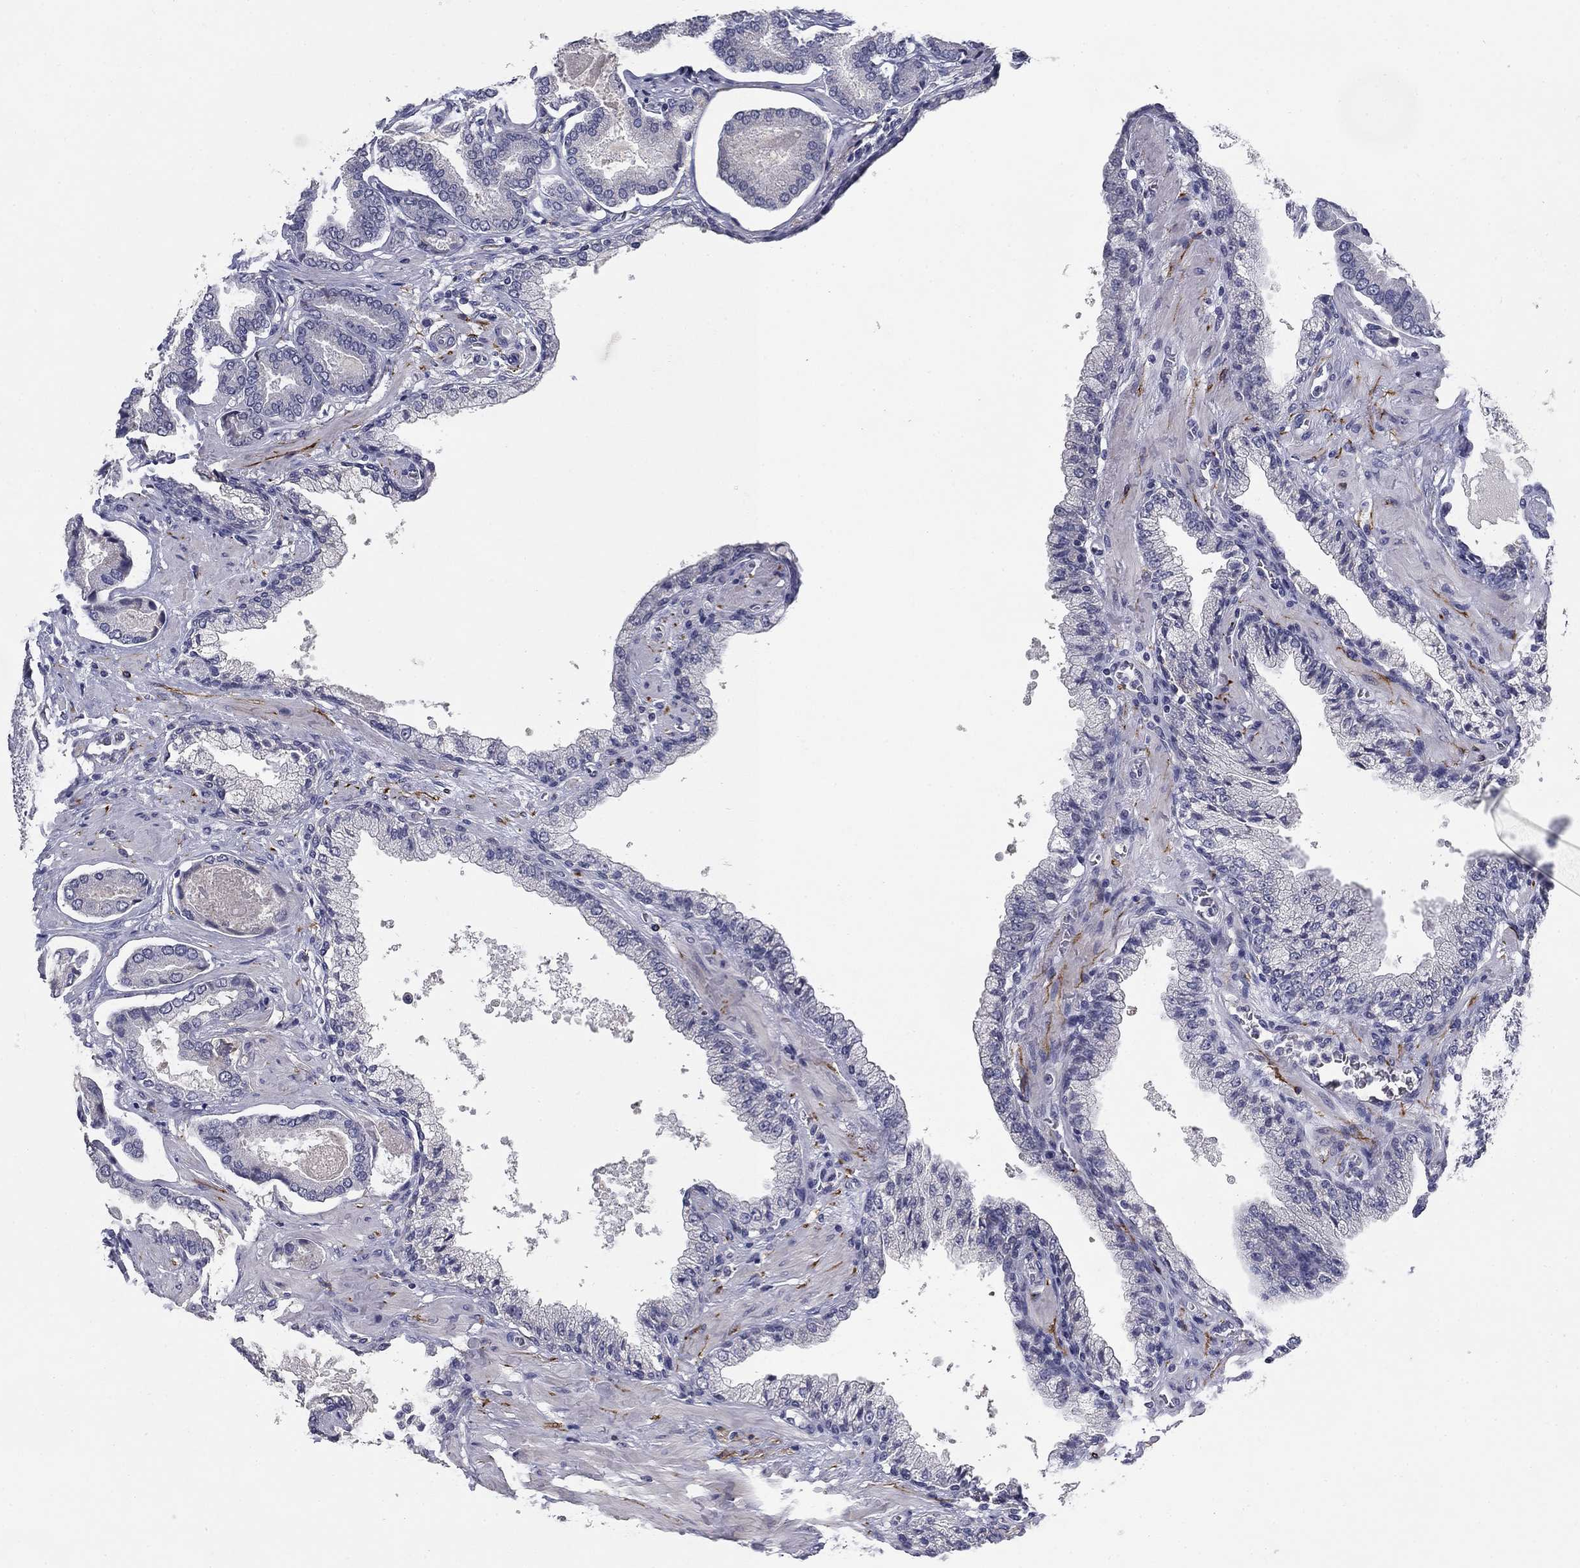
{"staining": {"intensity": "negative", "quantity": "none", "location": "none"}, "tissue": "prostate cancer", "cell_type": "Tumor cells", "image_type": "cancer", "snomed": [{"axis": "morphology", "description": "Adenocarcinoma, NOS"}, {"axis": "topography", "description": "Prostate"}], "caption": "Tumor cells are negative for protein expression in human prostate cancer (adenocarcinoma).", "gene": "CD274", "patient": {"sex": "male", "age": 67}}